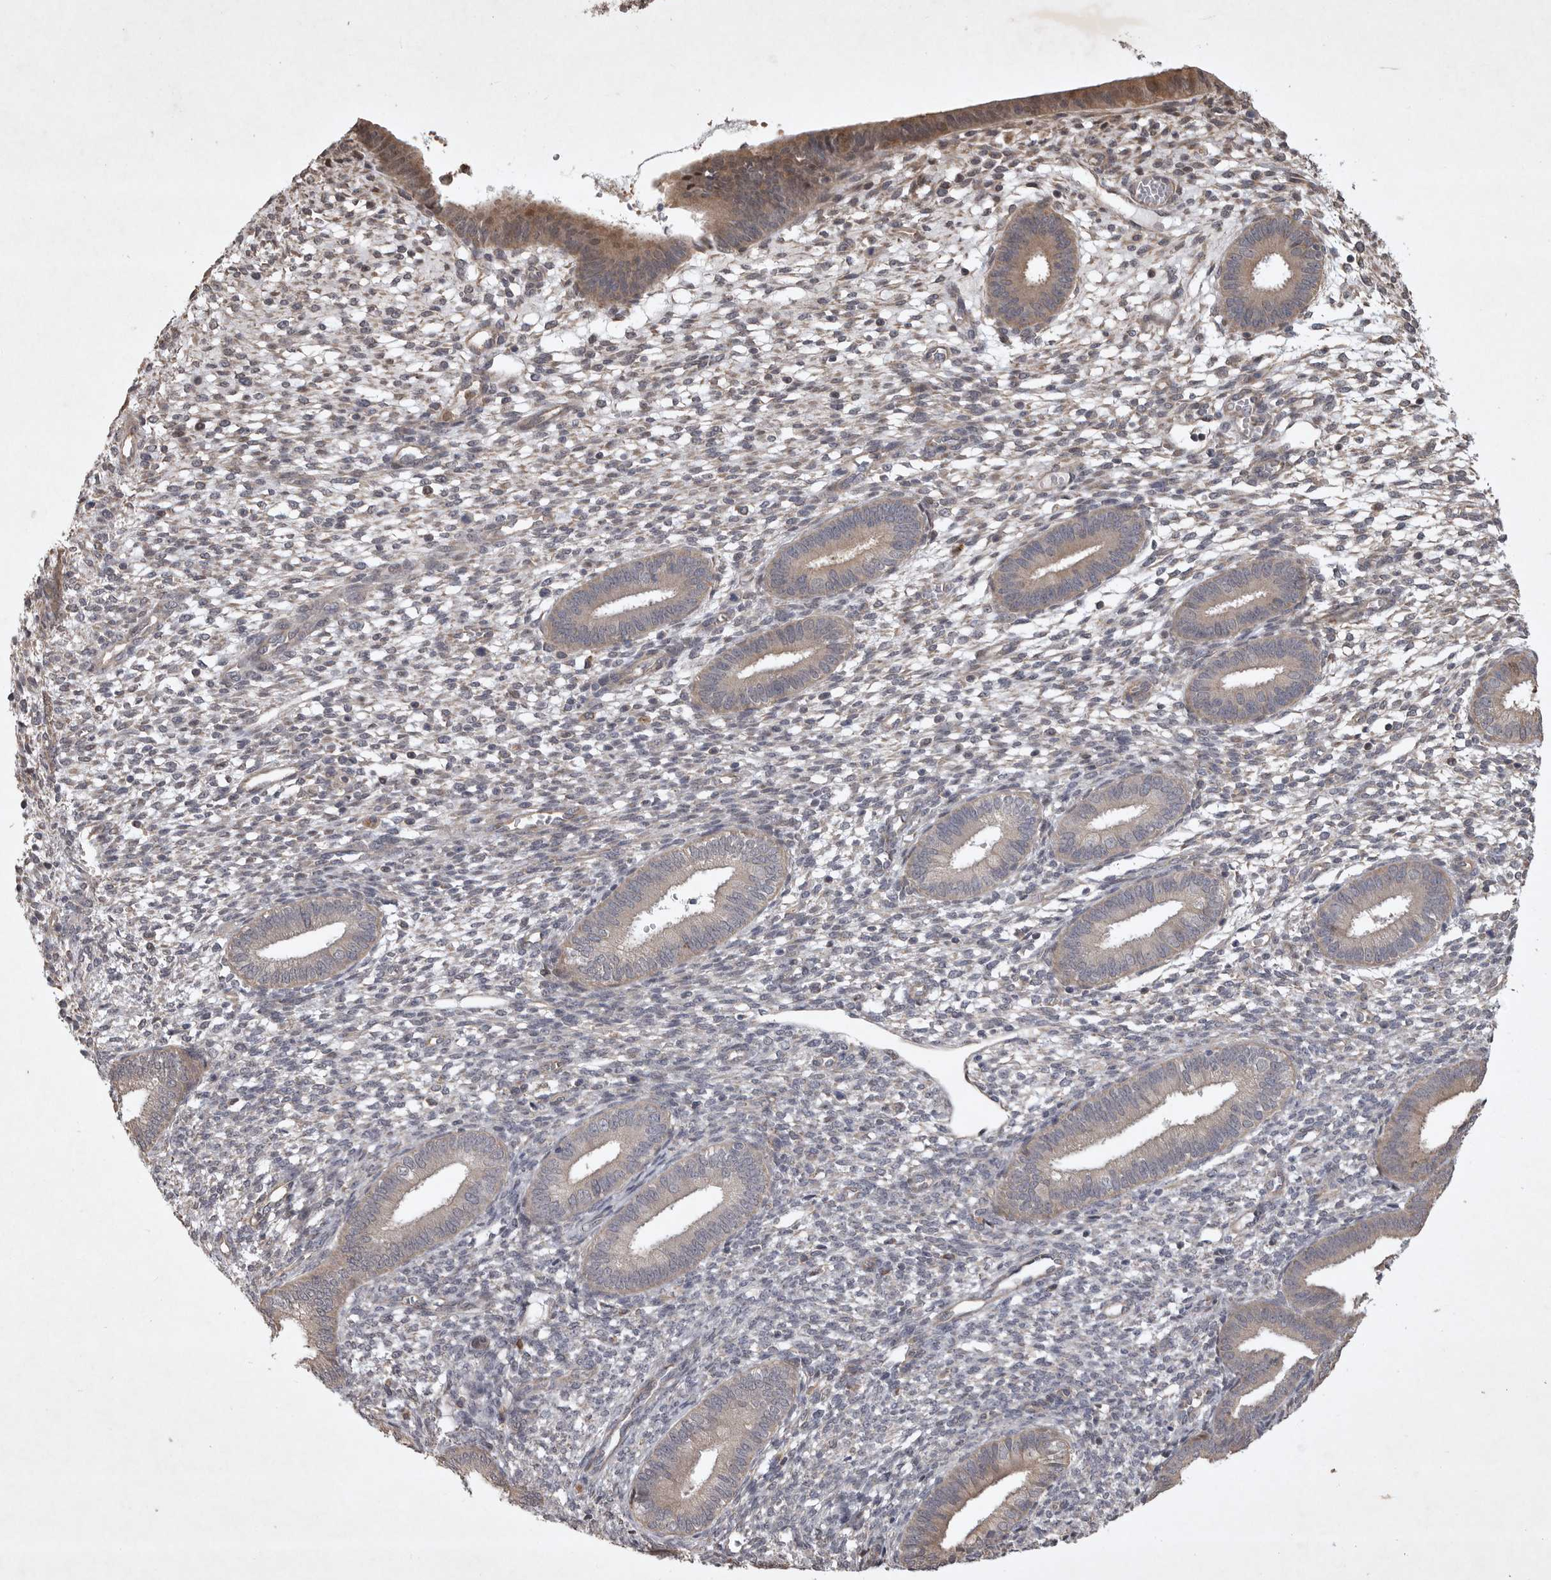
{"staining": {"intensity": "weak", "quantity": "<25%", "location": "cytoplasmic/membranous"}, "tissue": "endometrium", "cell_type": "Cells in endometrial stroma", "image_type": "normal", "snomed": [{"axis": "morphology", "description": "Normal tissue, NOS"}, {"axis": "topography", "description": "Endometrium"}], "caption": "This micrograph is of normal endometrium stained with IHC to label a protein in brown with the nuclei are counter-stained blue. There is no positivity in cells in endometrial stroma. Nuclei are stained in blue.", "gene": "EDEM3", "patient": {"sex": "female", "age": 46}}